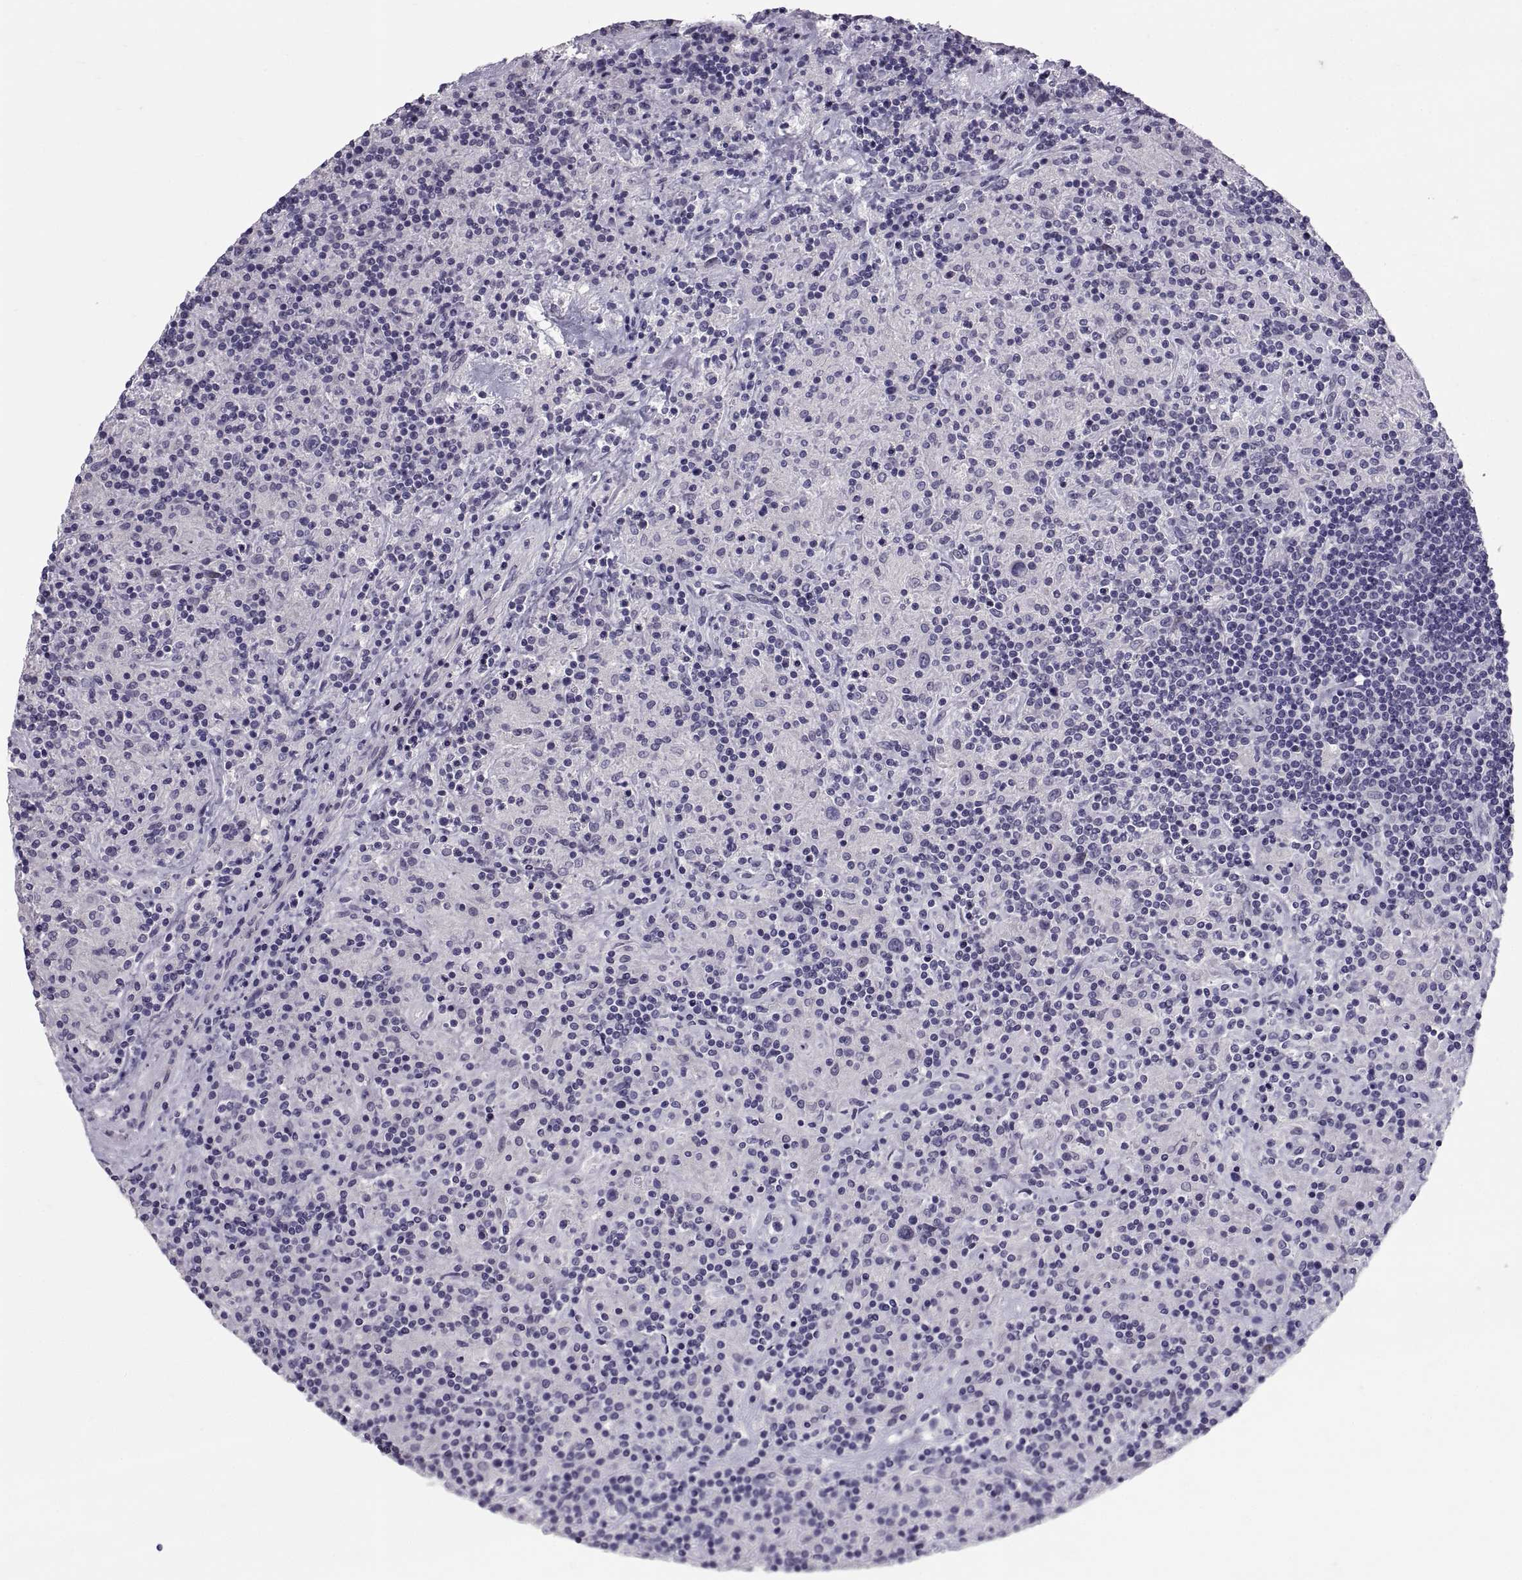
{"staining": {"intensity": "negative", "quantity": "none", "location": "none"}, "tissue": "lymphoma", "cell_type": "Tumor cells", "image_type": "cancer", "snomed": [{"axis": "morphology", "description": "Hodgkin's disease, NOS"}, {"axis": "topography", "description": "Lymph node"}], "caption": "This is an IHC micrograph of human lymphoma. There is no staining in tumor cells.", "gene": "PTN", "patient": {"sex": "male", "age": 70}}